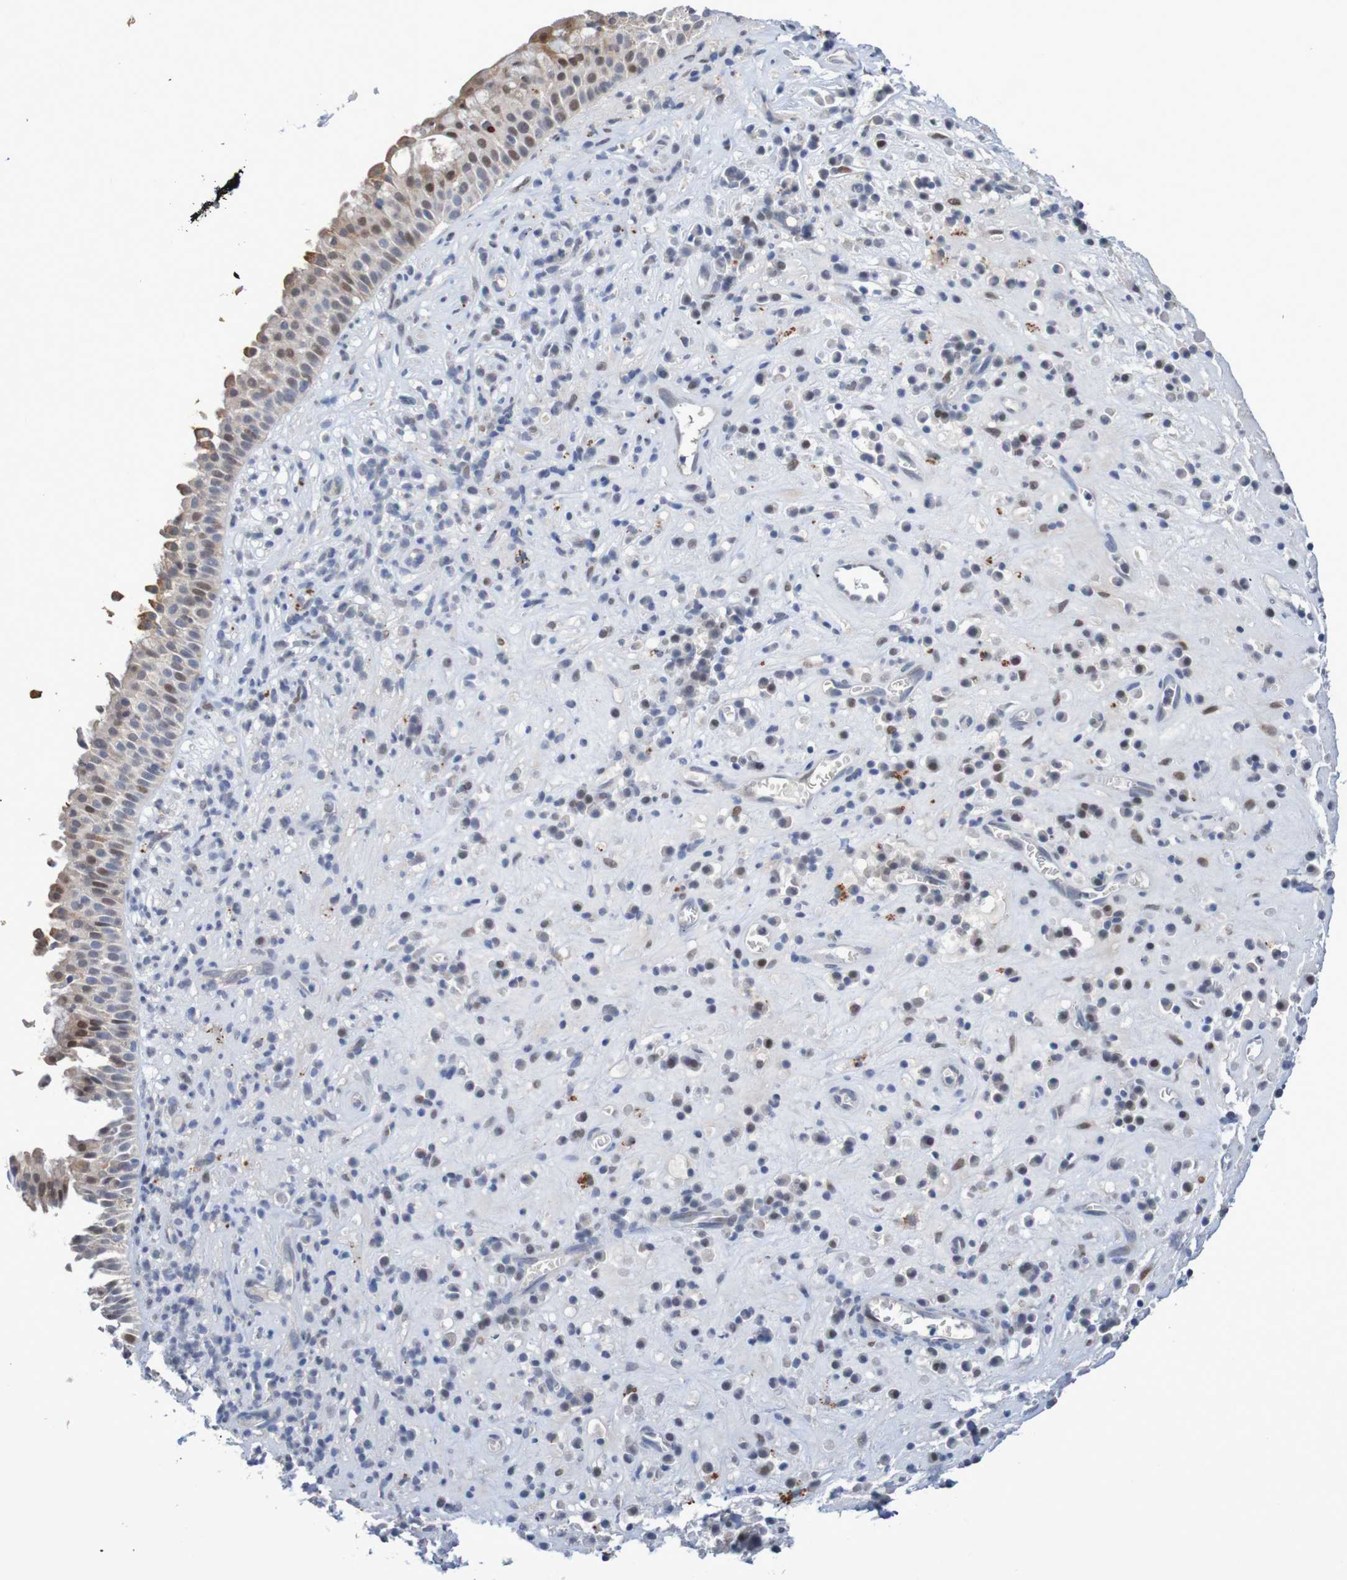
{"staining": {"intensity": "moderate", "quantity": "<25%", "location": "cytoplasmic/membranous,nuclear"}, "tissue": "nasopharynx", "cell_type": "Respiratory epithelial cells", "image_type": "normal", "snomed": [{"axis": "morphology", "description": "Normal tissue, NOS"}, {"axis": "topography", "description": "Nasopharynx"}], "caption": "High-magnification brightfield microscopy of normal nasopharynx stained with DAB (brown) and counterstained with hematoxylin (blue). respiratory epithelial cells exhibit moderate cytoplasmic/membranous,nuclear expression is present in about<25% of cells.", "gene": "FBP1", "patient": {"sex": "female", "age": 51}}